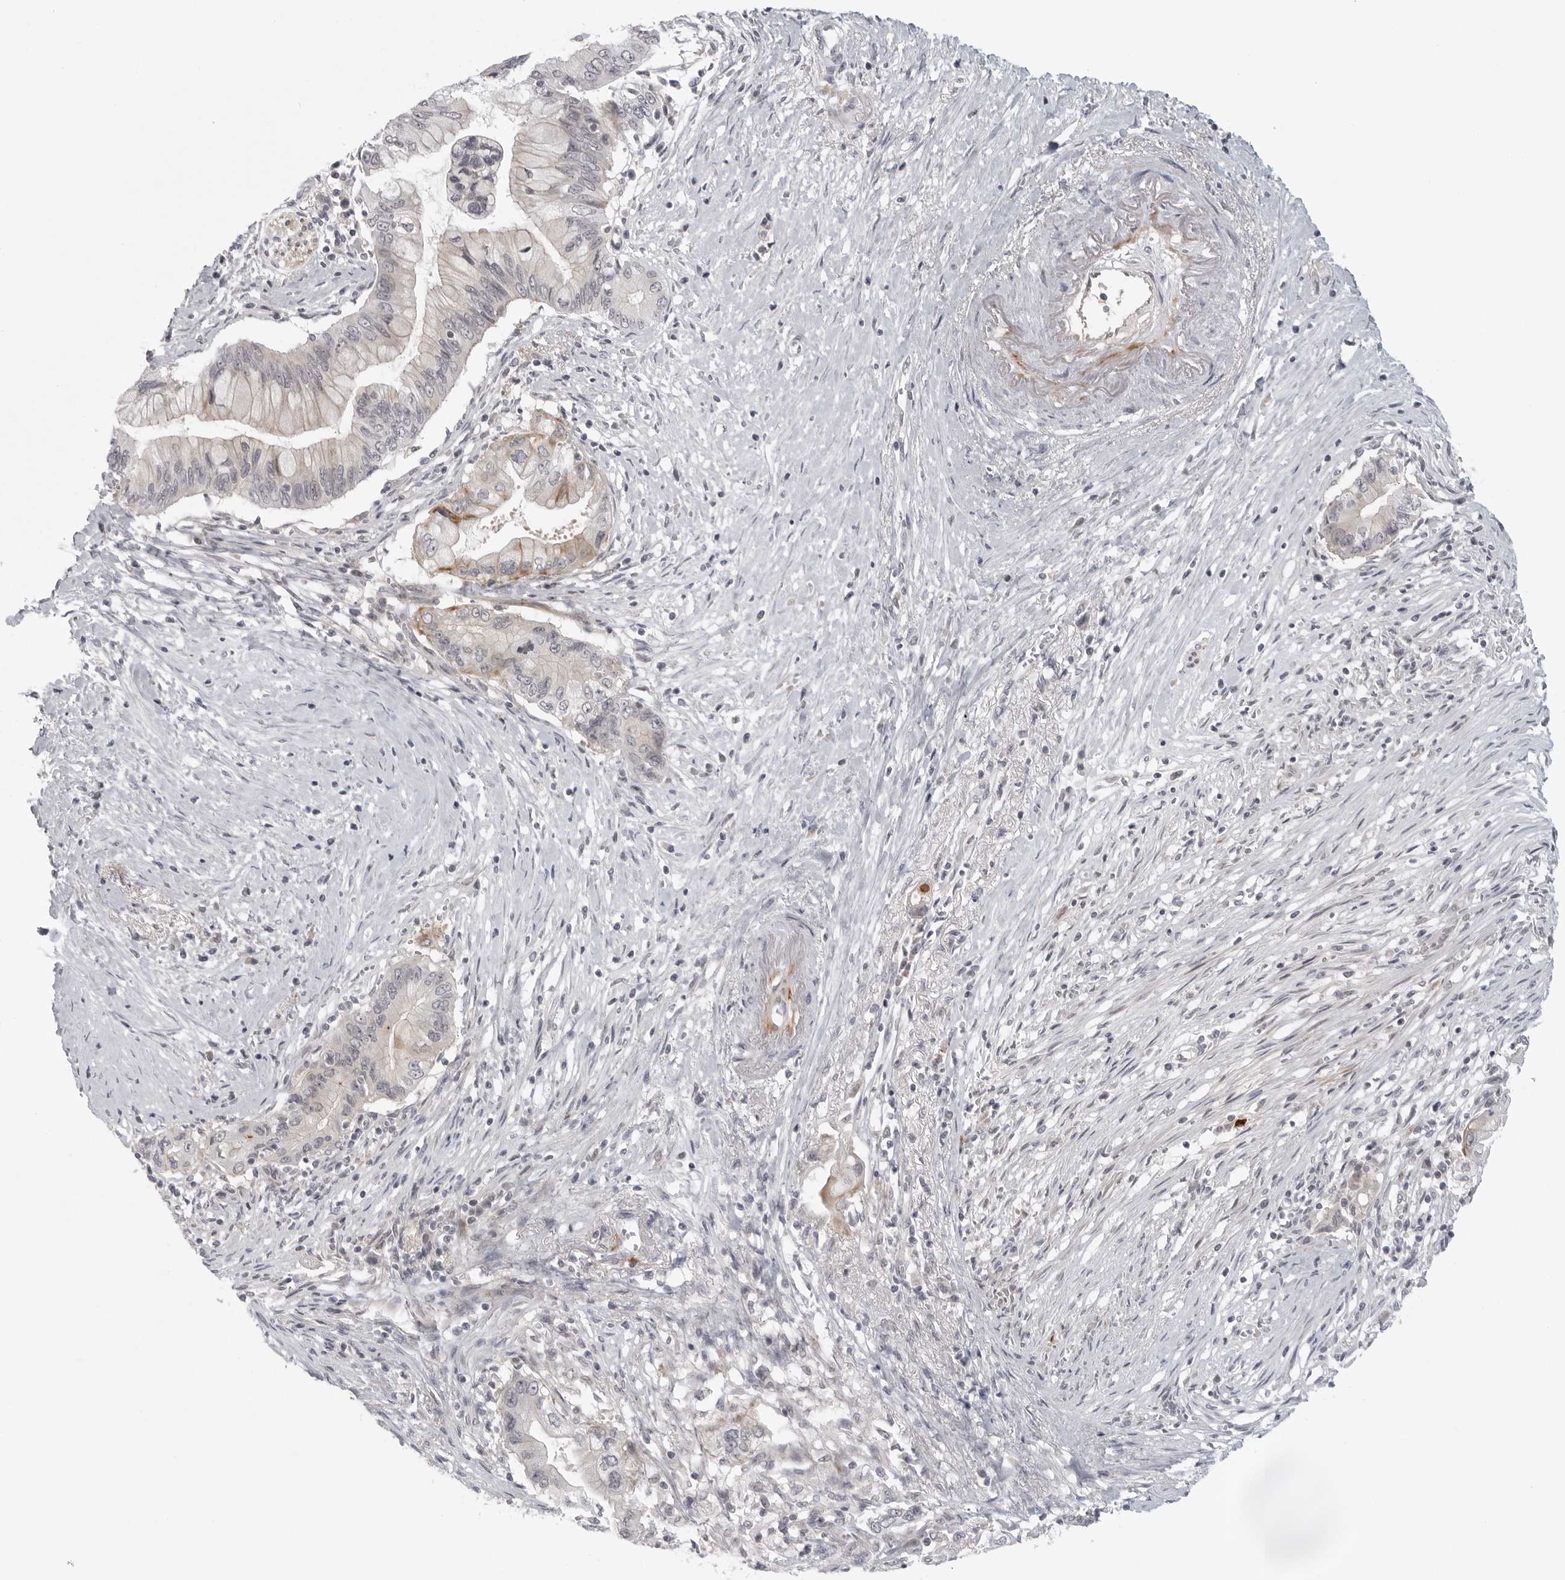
{"staining": {"intensity": "weak", "quantity": "<25%", "location": "cytoplasmic/membranous"}, "tissue": "pancreatic cancer", "cell_type": "Tumor cells", "image_type": "cancer", "snomed": [{"axis": "morphology", "description": "Adenocarcinoma, NOS"}, {"axis": "topography", "description": "Pancreas"}], "caption": "Tumor cells are negative for protein expression in human adenocarcinoma (pancreatic).", "gene": "CD300LD", "patient": {"sex": "male", "age": 78}}